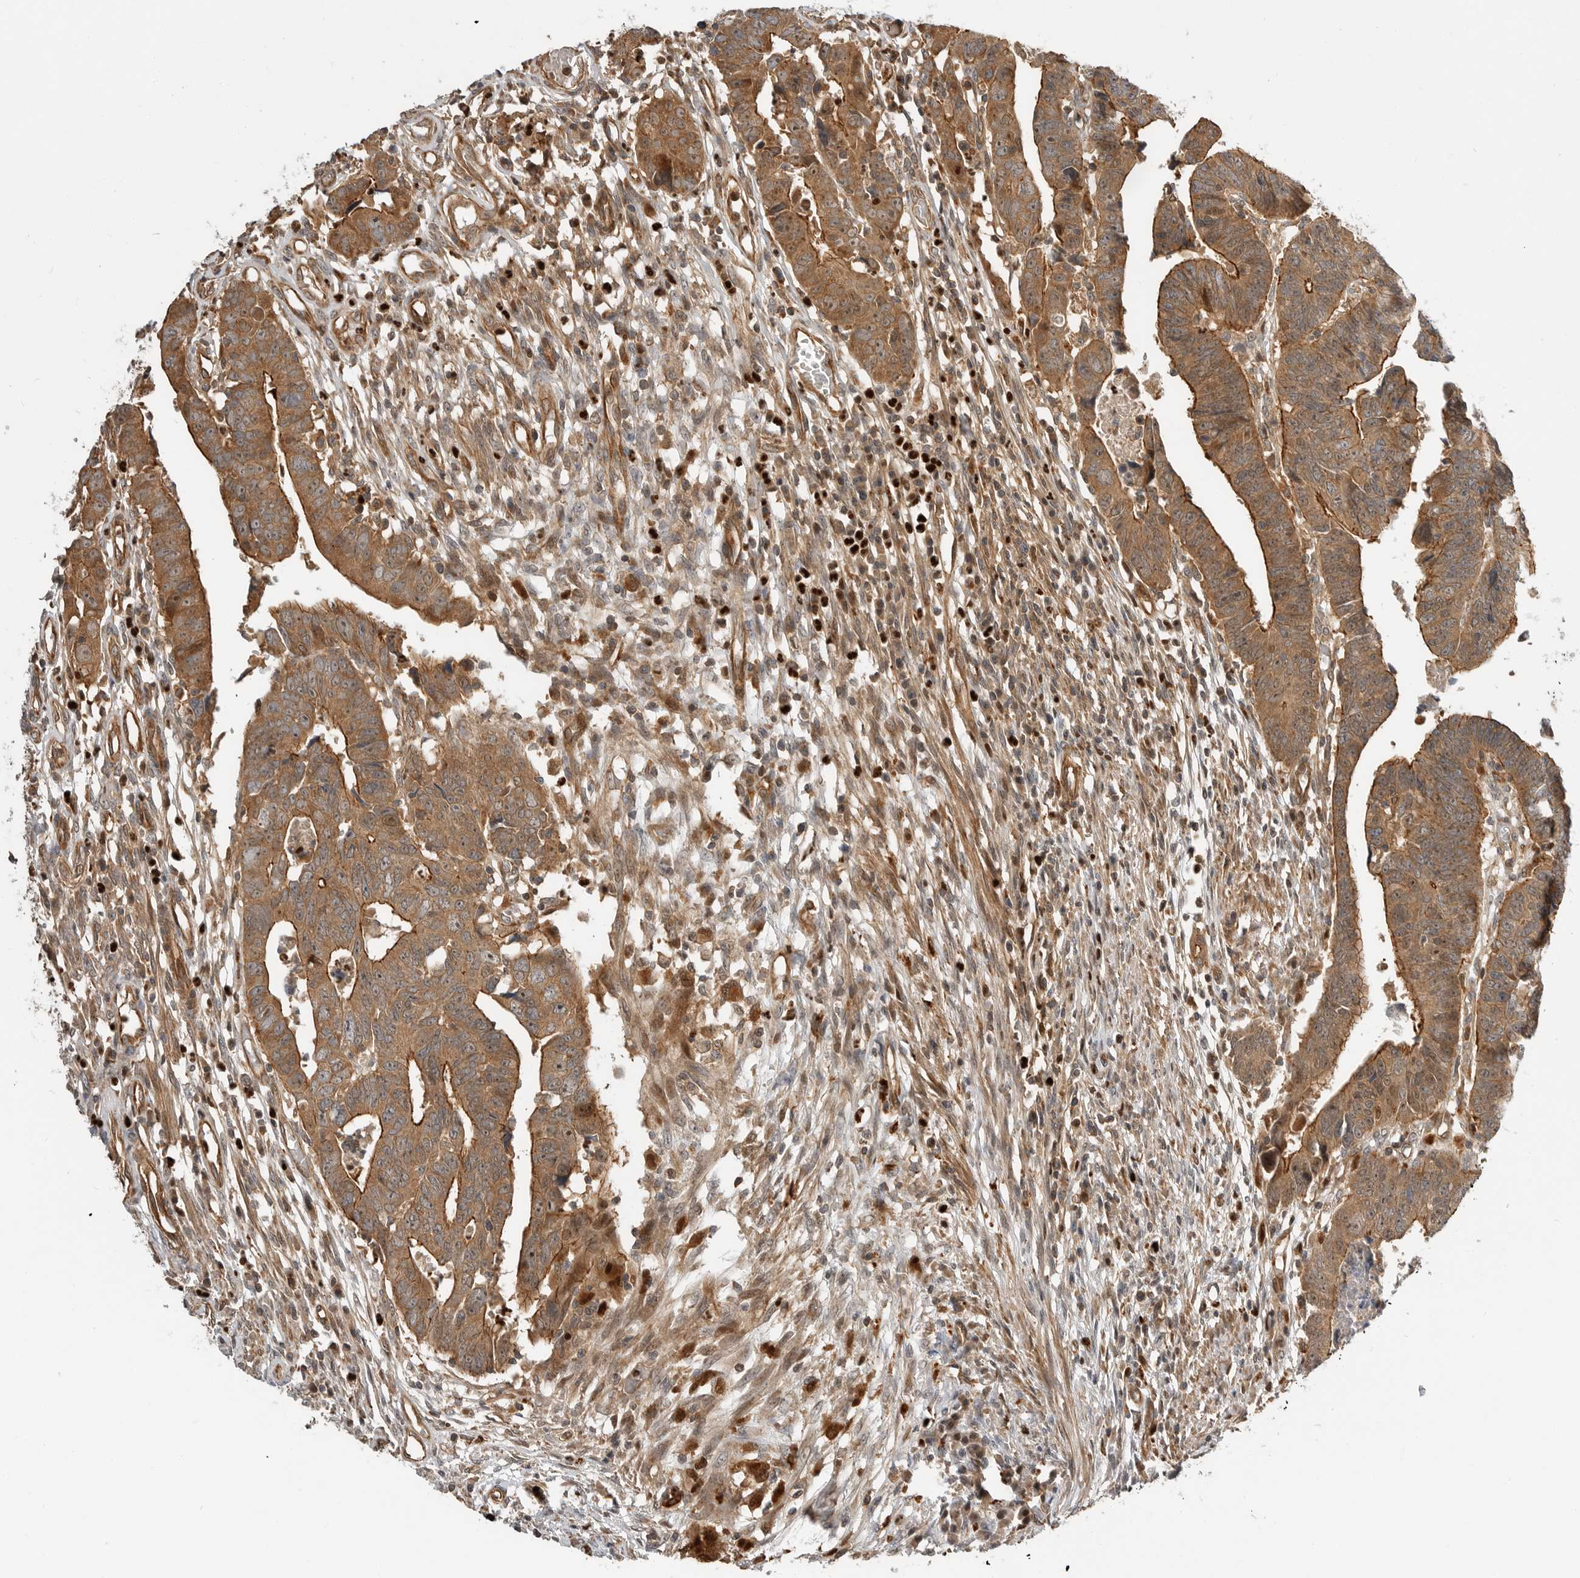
{"staining": {"intensity": "moderate", "quantity": ">75%", "location": "cytoplasmic/membranous,nuclear"}, "tissue": "colorectal cancer", "cell_type": "Tumor cells", "image_type": "cancer", "snomed": [{"axis": "morphology", "description": "Adenocarcinoma, NOS"}, {"axis": "topography", "description": "Rectum"}], "caption": "Adenocarcinoma (colorectal) was stained to show a protein in brown. There is medium levels of moderate cytoplasmic/membranous and nuclear staining in approximately >75% of tumor cells.", "gene": "STRAP", "patient": {"sex": "female", "age": 65}}